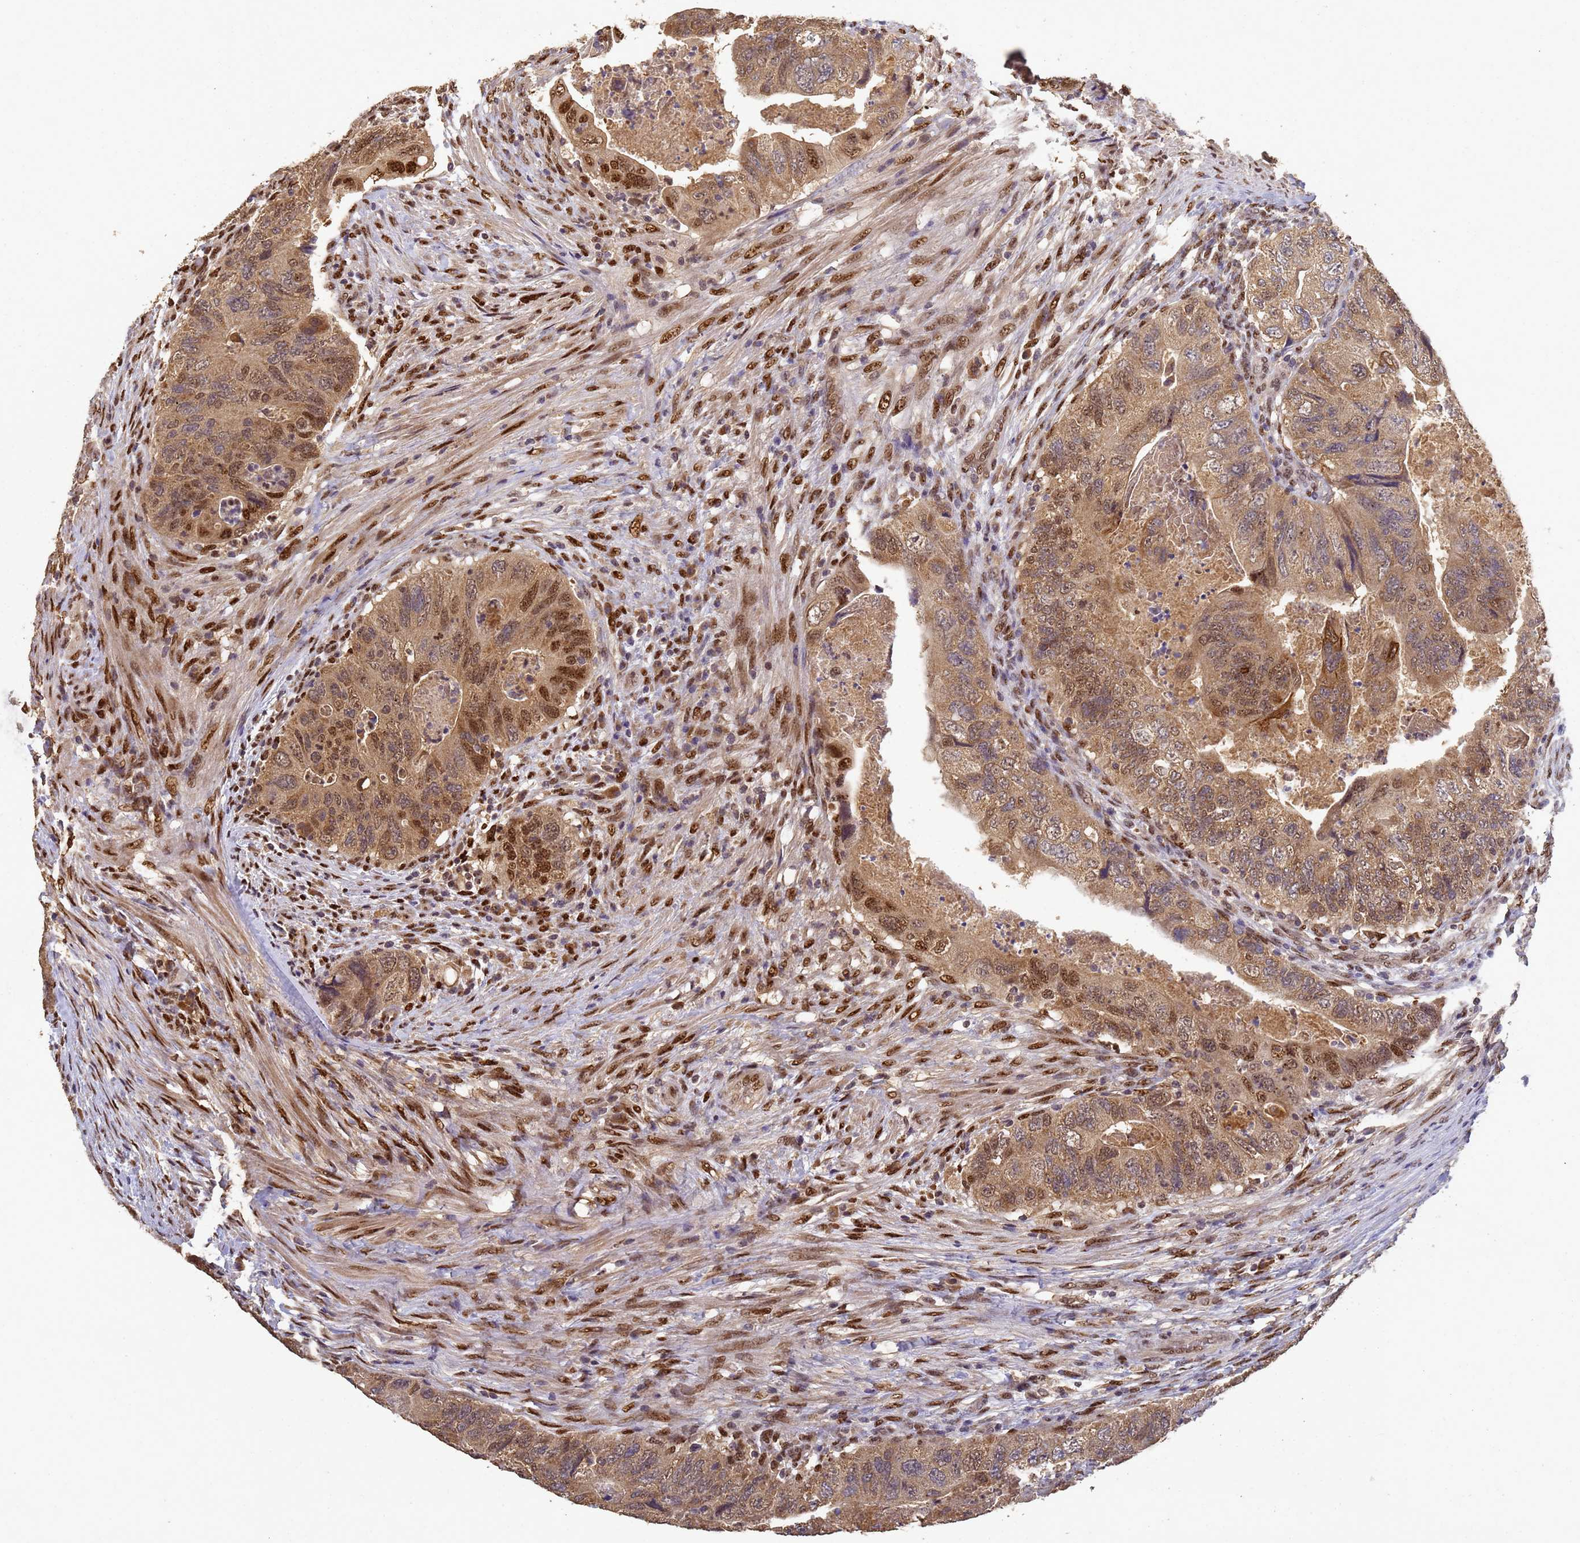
{"staining": {"intensity": "moderate", "quantity": ">75%", "location": "cytoplasmic/membranous,nuclear"}, "tissue": "colorectal cancer", "cell_type": "Tumor cells", "image_type": "cancer", "snomed": [{"axis": "morphology", "description": "Adenocarcinoma, NOS"}, {"axis": "topography", "description": "Rectum"}], "caption": "DAB (3,3'-diaminobenzidine) immunohistochemical staining of human colorectal adenocarcinoma exhibits moderate cytoplasmic/membranous and nuclear protein positivity in approximately >75% of tumor cells.", "gene": "SECISBP2", "patient": {"sex": "male", "age": 63}}